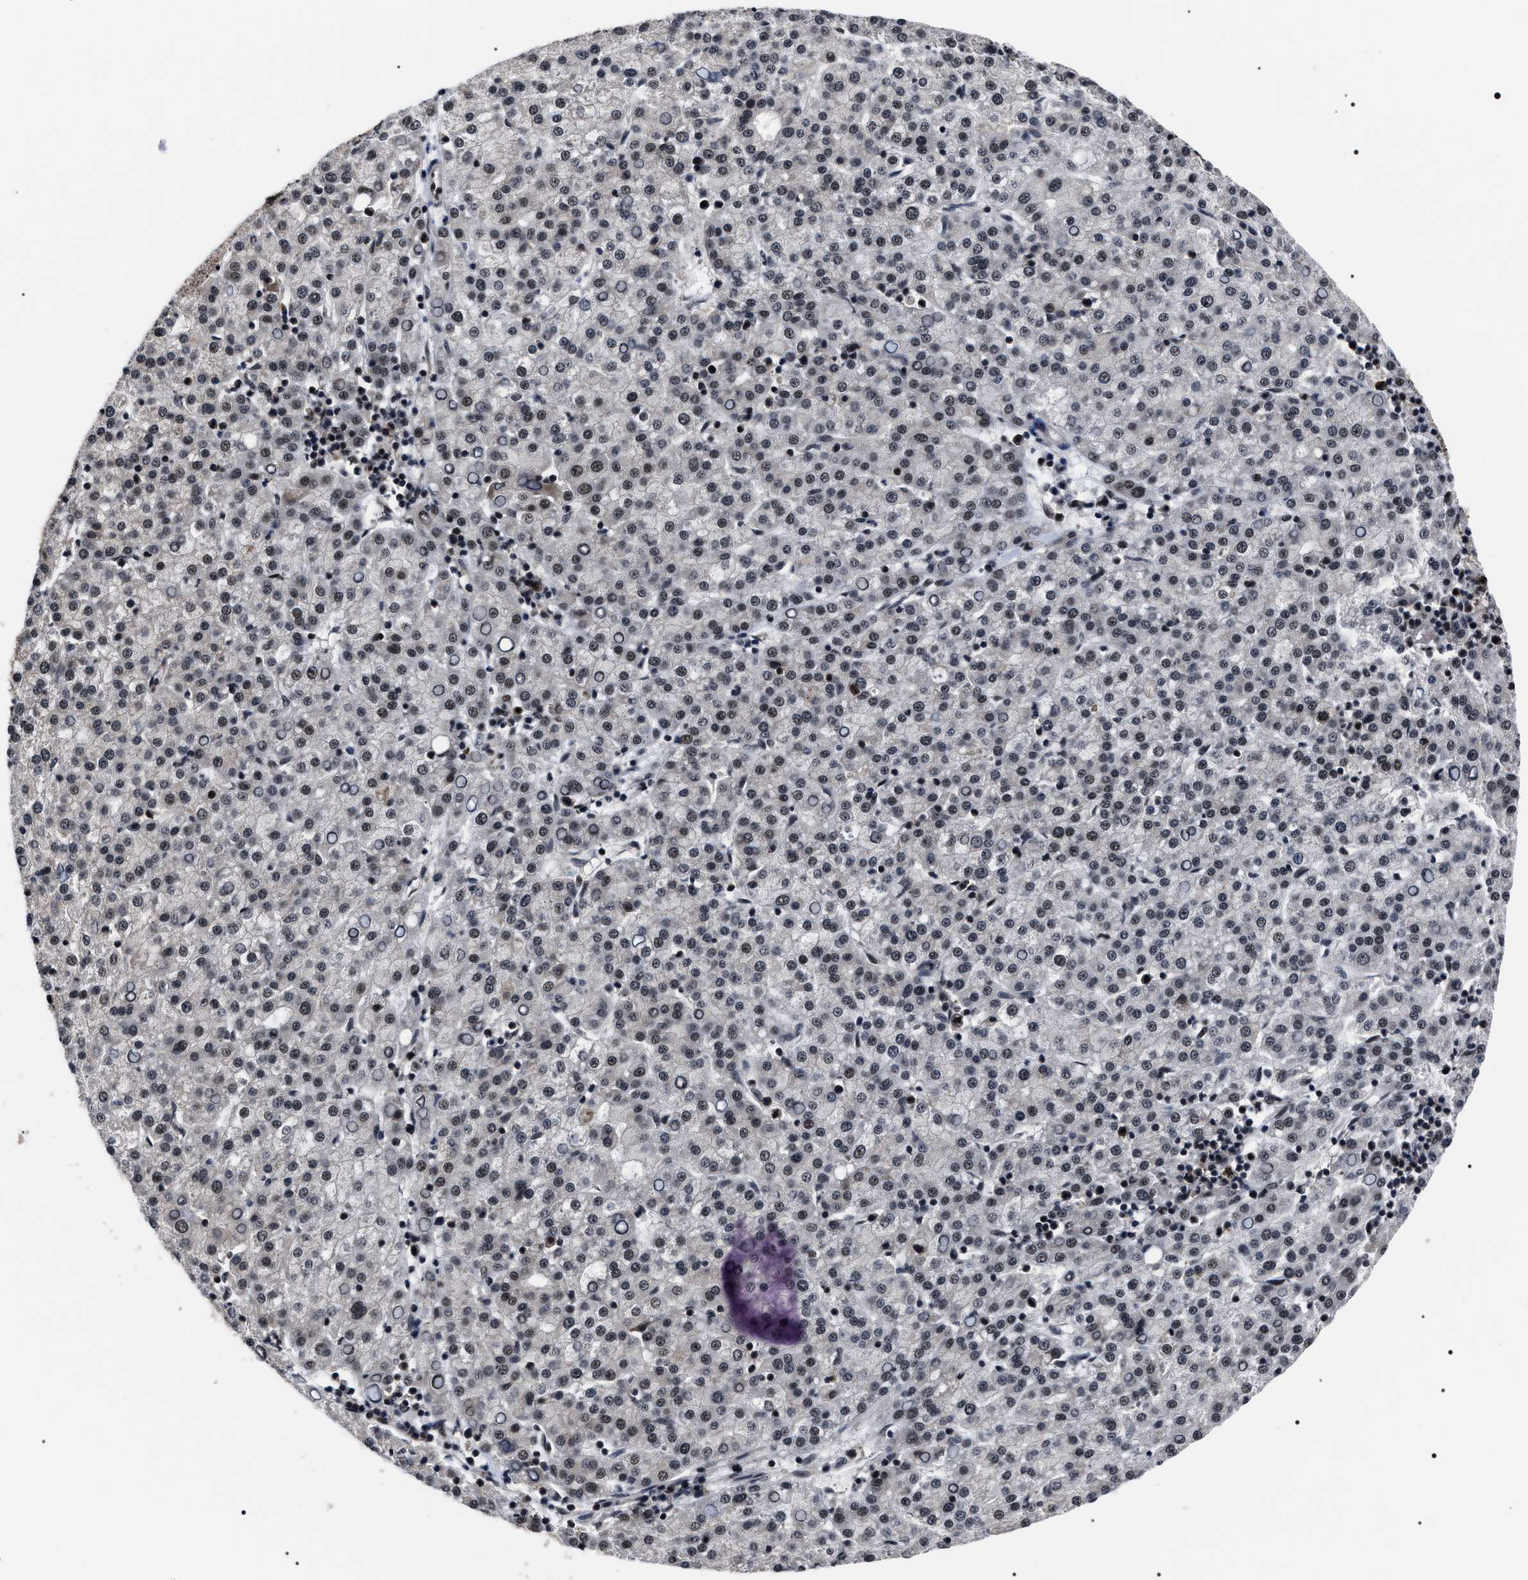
{"staining": {"intensity": "weak", "quantity": ">75%", "location": "nuclear"}, "tissue": "liver cancer", "cell_type": "Tumor cells", "image_type": "cancer", "snomed": [{"axis": "morphology", "description": "Carcinoma, Hepatocellular, NOS"}, {"axis": "topography", "description": "Liver"}], "caption": "This is a micrograph of IHC staining of liver cancer (hepatocellular carcinoma), which shows weak positivity in the nuclear of tumor cells.", "gene": "CSNK2A1", "patient": {"sex": "female", "age": 58}}